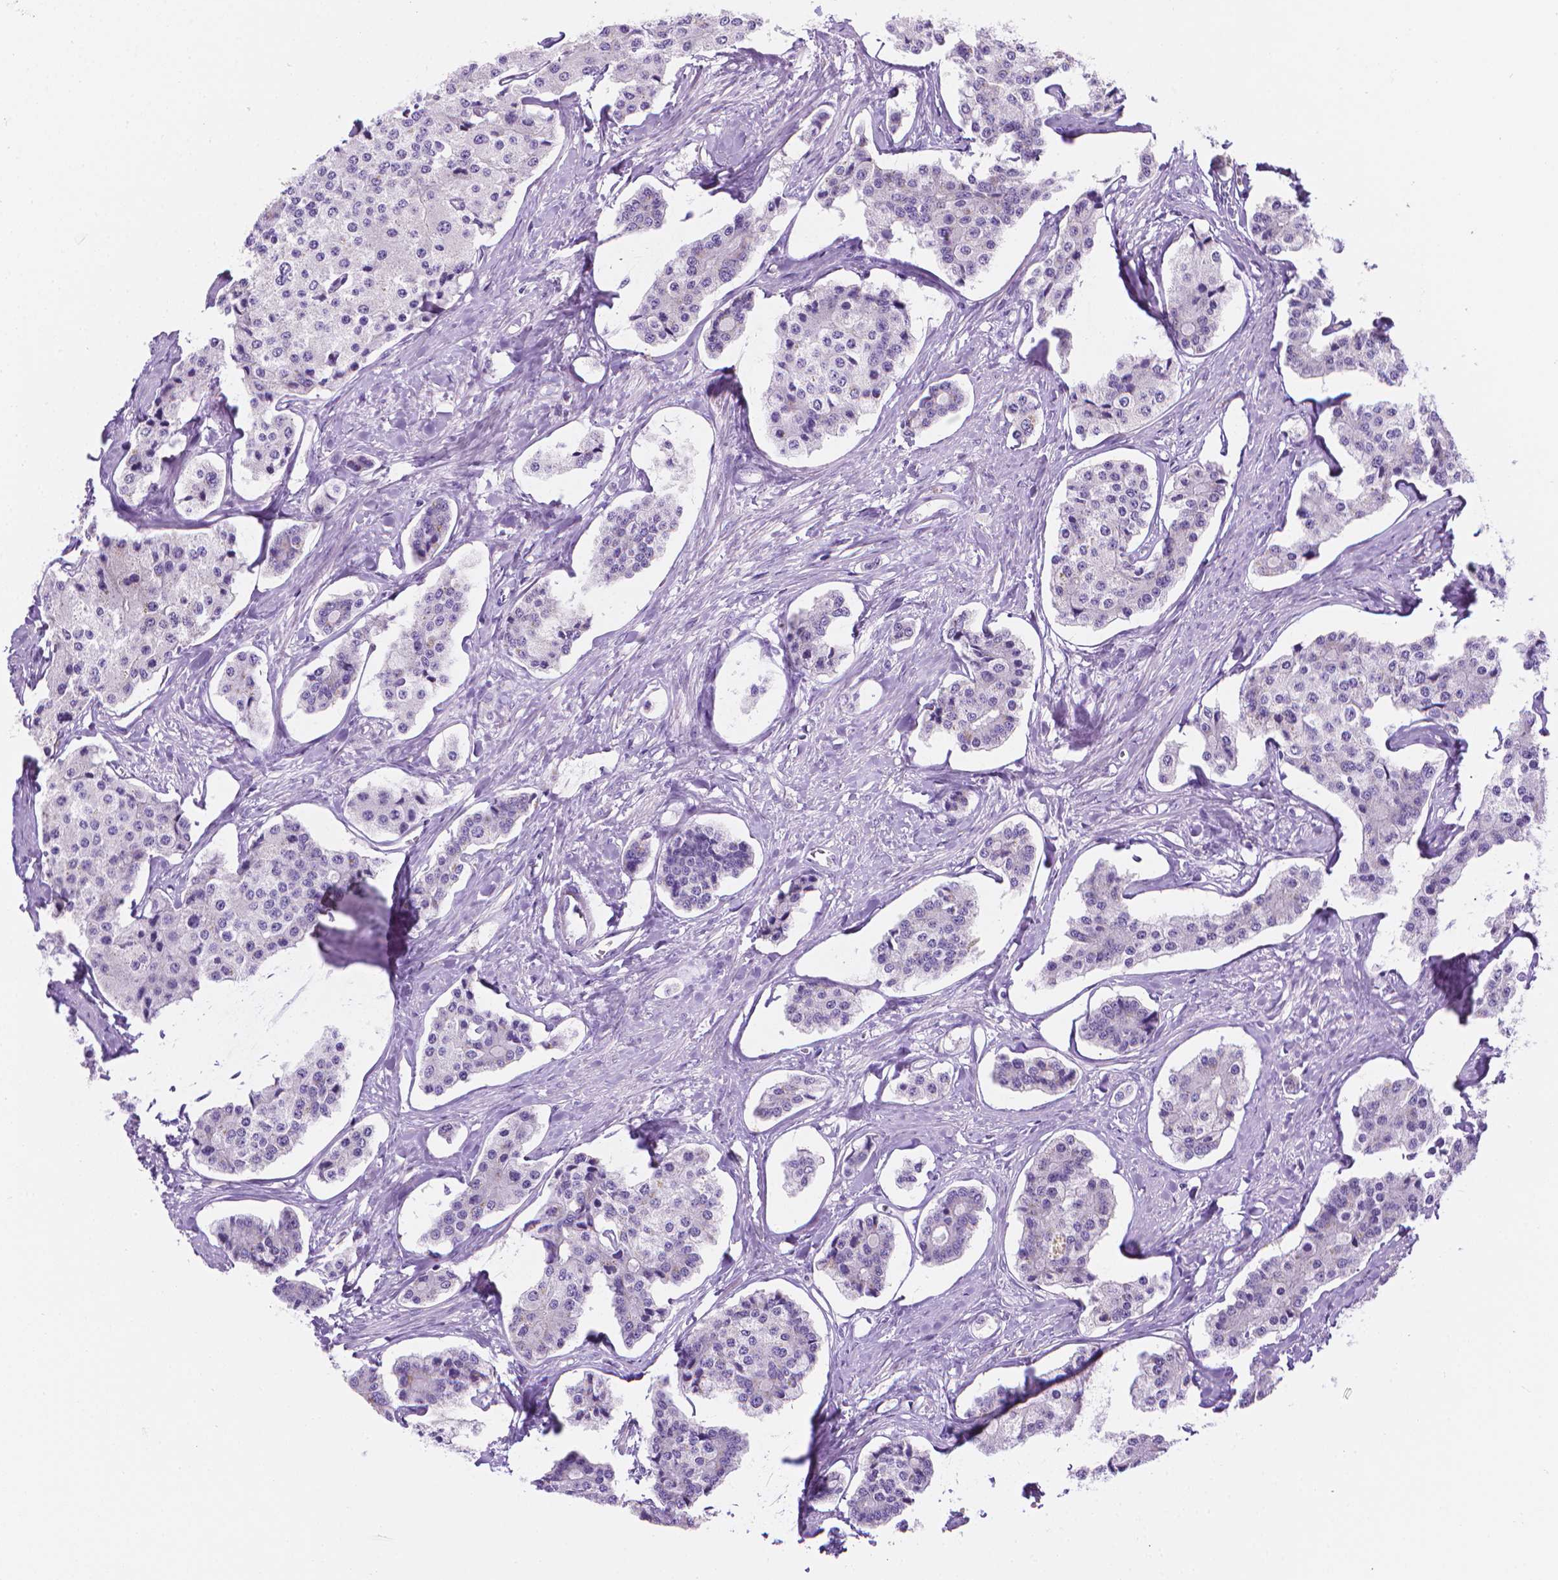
{"staining": {"intensity": "negative", "quantity": "none", "location": "none"}, "tissue": "carcinoid", "cell_type": "Tumor cells", "image_type": "cancer", "snomed": [{"axis": "morphology", "description": "Carcinoid, malignant, NOS"}, {"axis": "topography", "description": "Small intestine"}], "caption": "This is an immunohistochemistry (IHC) micrograph of carcinoid (malignant). There is no staining in tumor cells.", "gene": "FASN", "patient": {"sex": "female", "age": 65}}